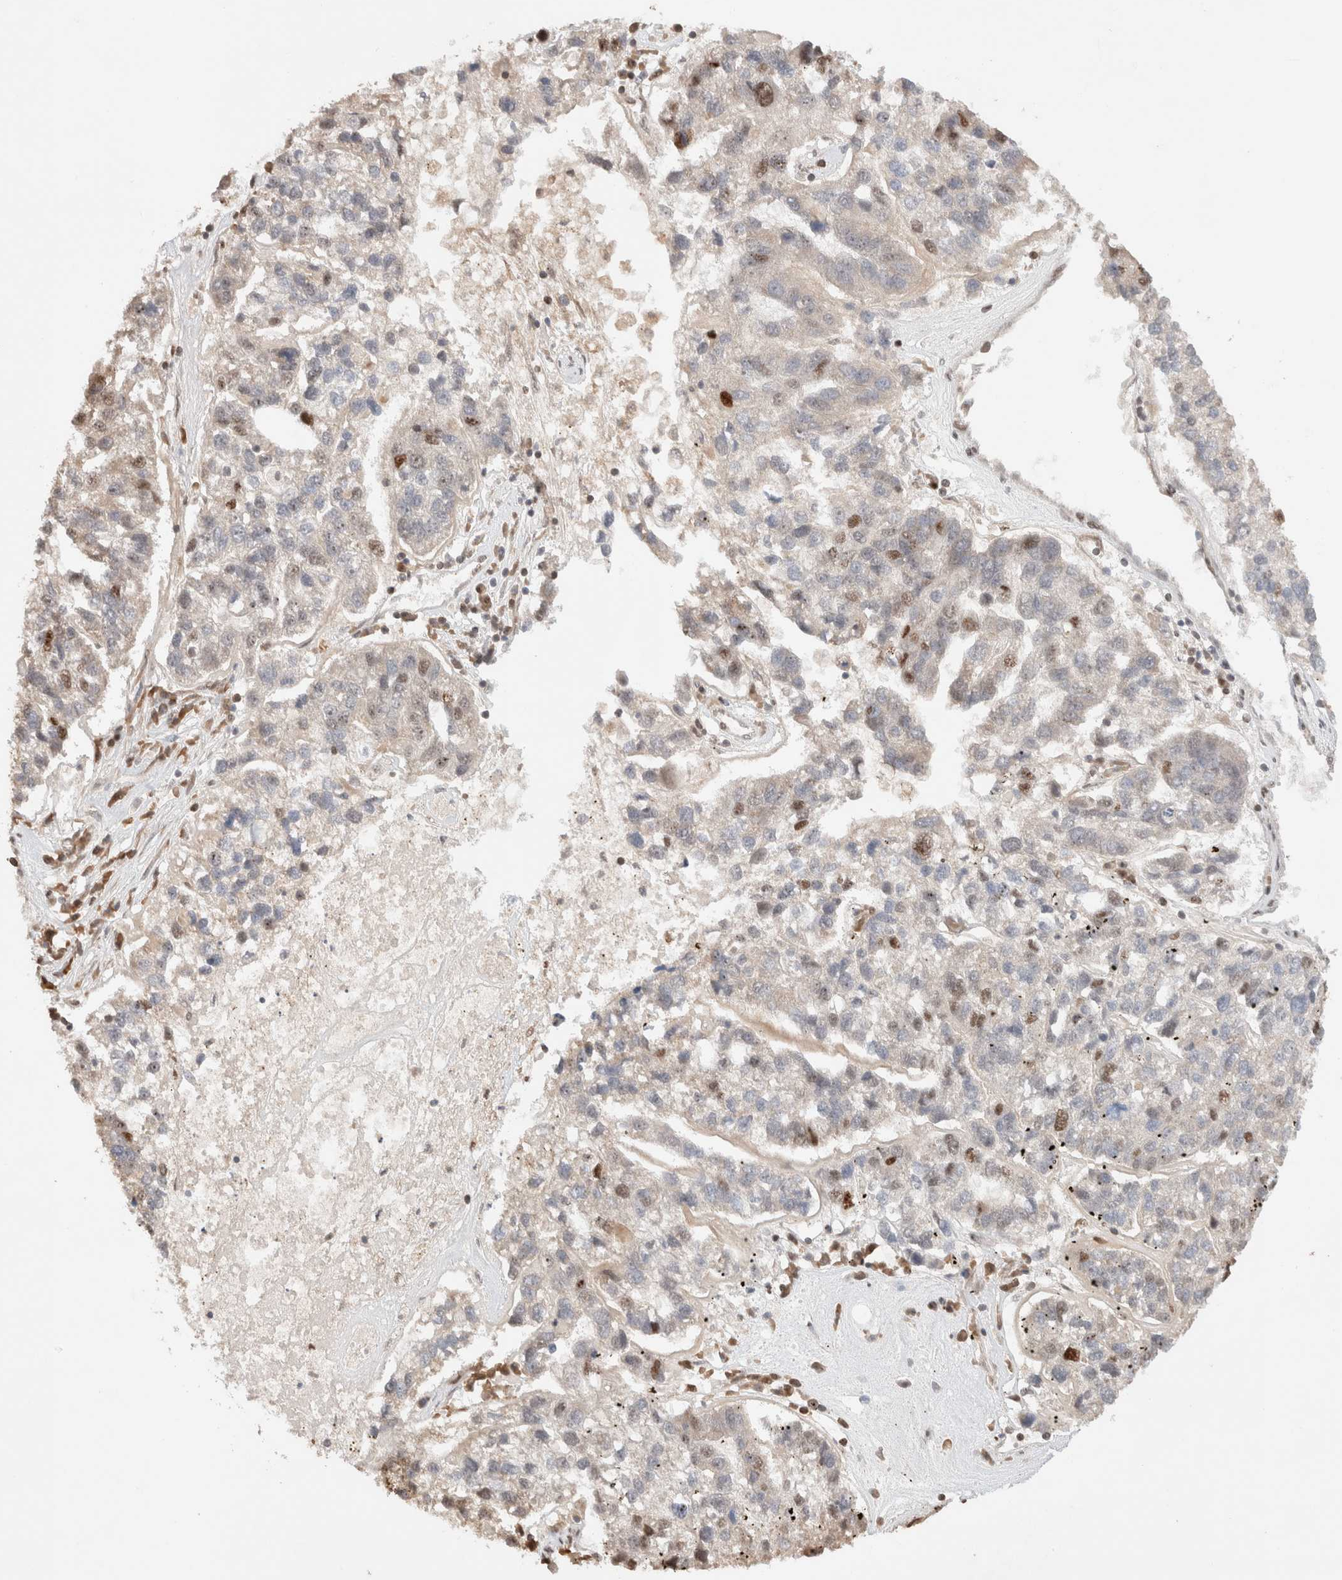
{"staining": {"intensity": "strong", "quantity": "25%-75%", "location": "cytoplasmic/membranous,nuclear"}, "tissue": "pancreatic cancer", "cell_type": "Tumor cells", "image_type": "cancer", "snomed": [{"axis": "morphology", "description": "Adenocarcinoma, NOS"}, {"axis": "topography", "description": "Pancreas"}], "caption": "The immunohistochemical stain highlights strong cytoplasmic/membranous and nuclear positivity in tumor cells of adenocarcinoma (pancreatic) tissue. (IHC, brightfield microscopy, high magnification).", "gene": "TPR", "patient": {"sex": "female", "age": 61}}